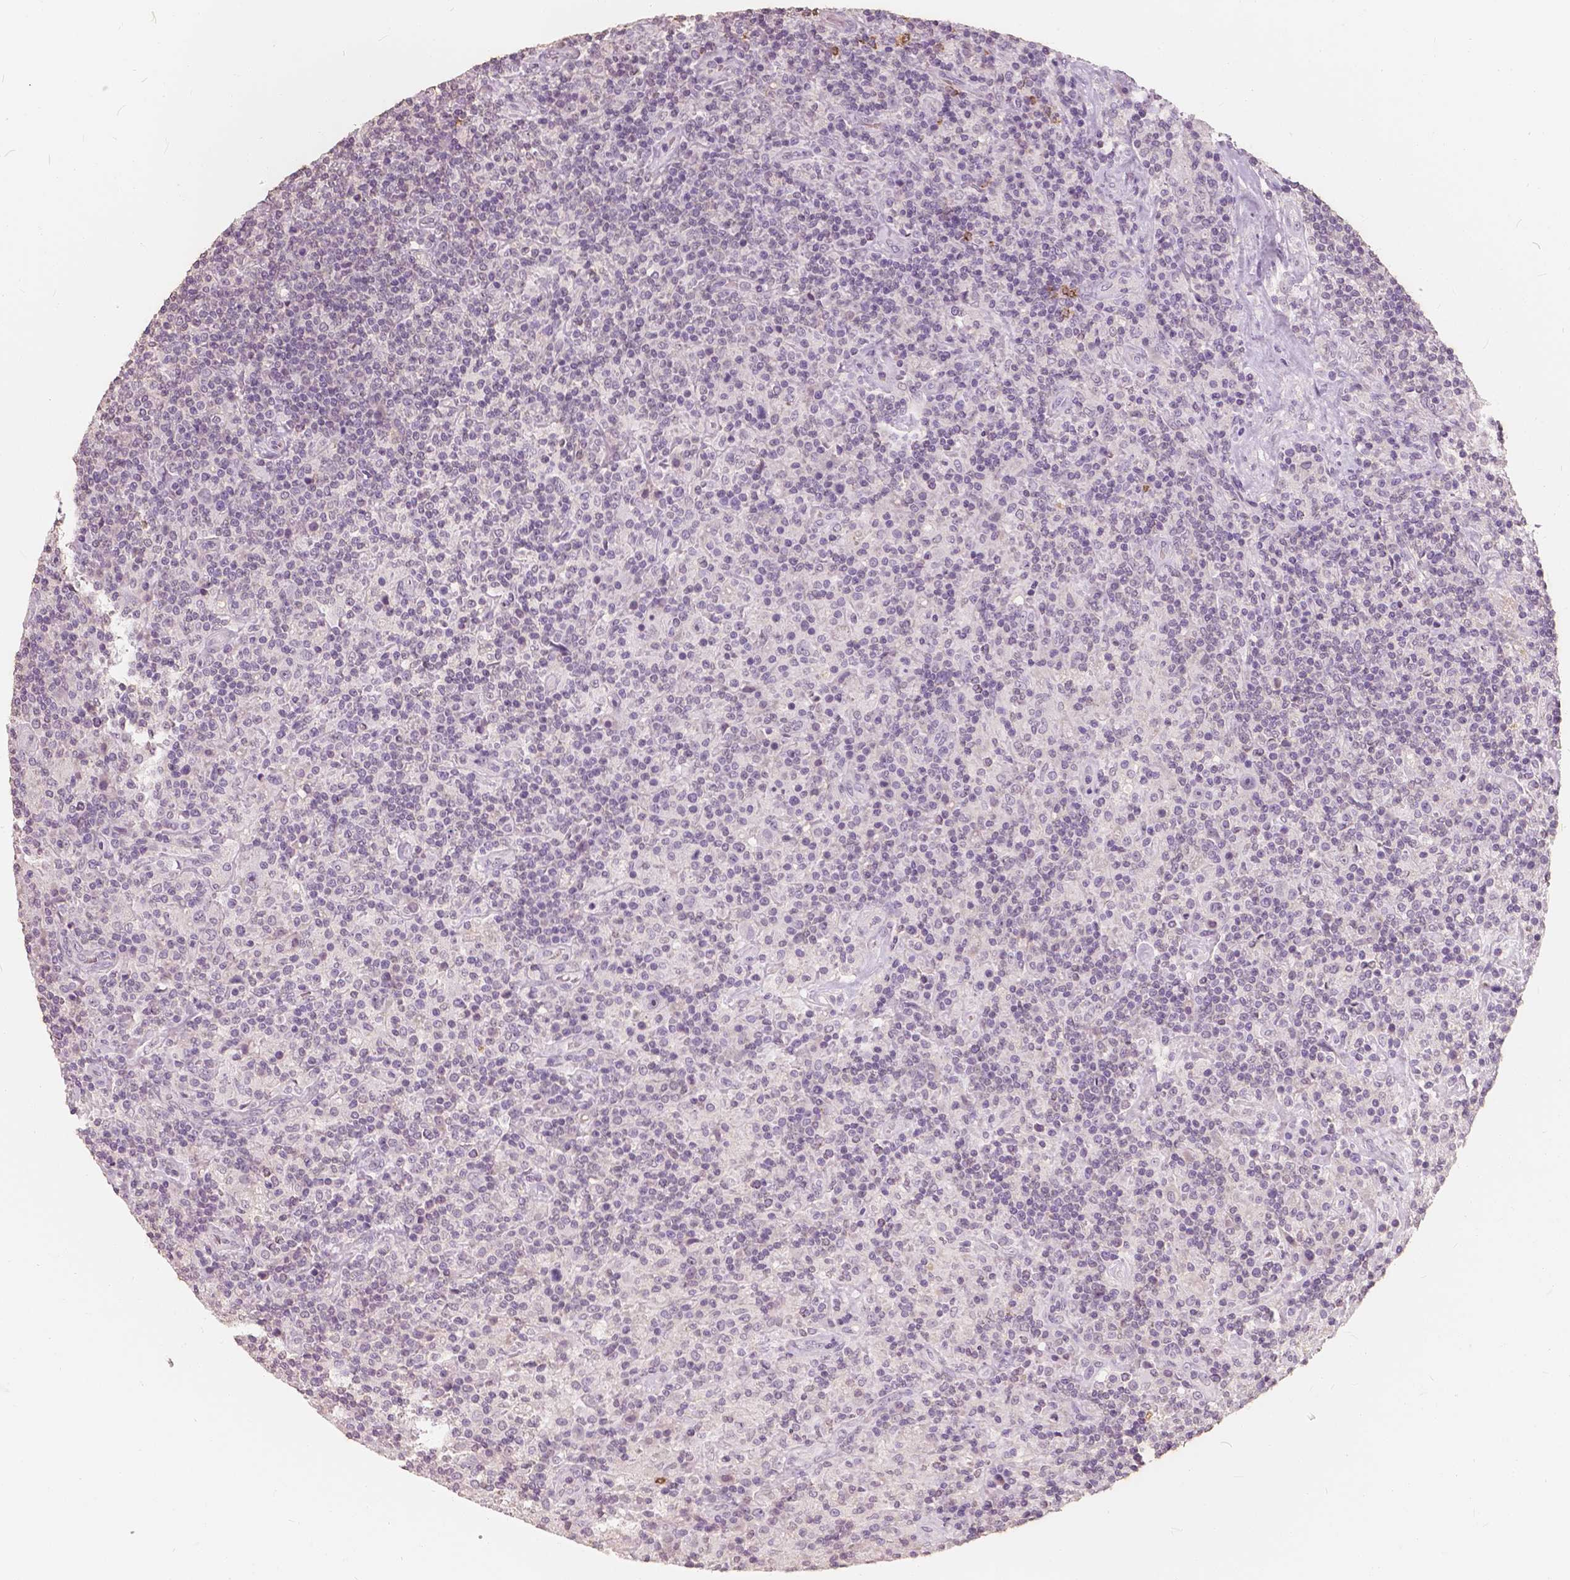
{"staining": {"intensity": "negative", "quantity": "none", "location": "none"}, "tissue": "lymphoma", "cell_type": "Tumor cells", "image_type": "cancer", "snomed": [{"axis": "morphology", "description": "Hodgkin's disease, NOS"}, {"axis": "topography", "description": "Lymph node"}], "caption": "Lymphoma was stained to show a protein in brown. There is no significant staining in tumor cells.", "gene": "SAT2", "patient": {"sex": "male", "age": 70}}